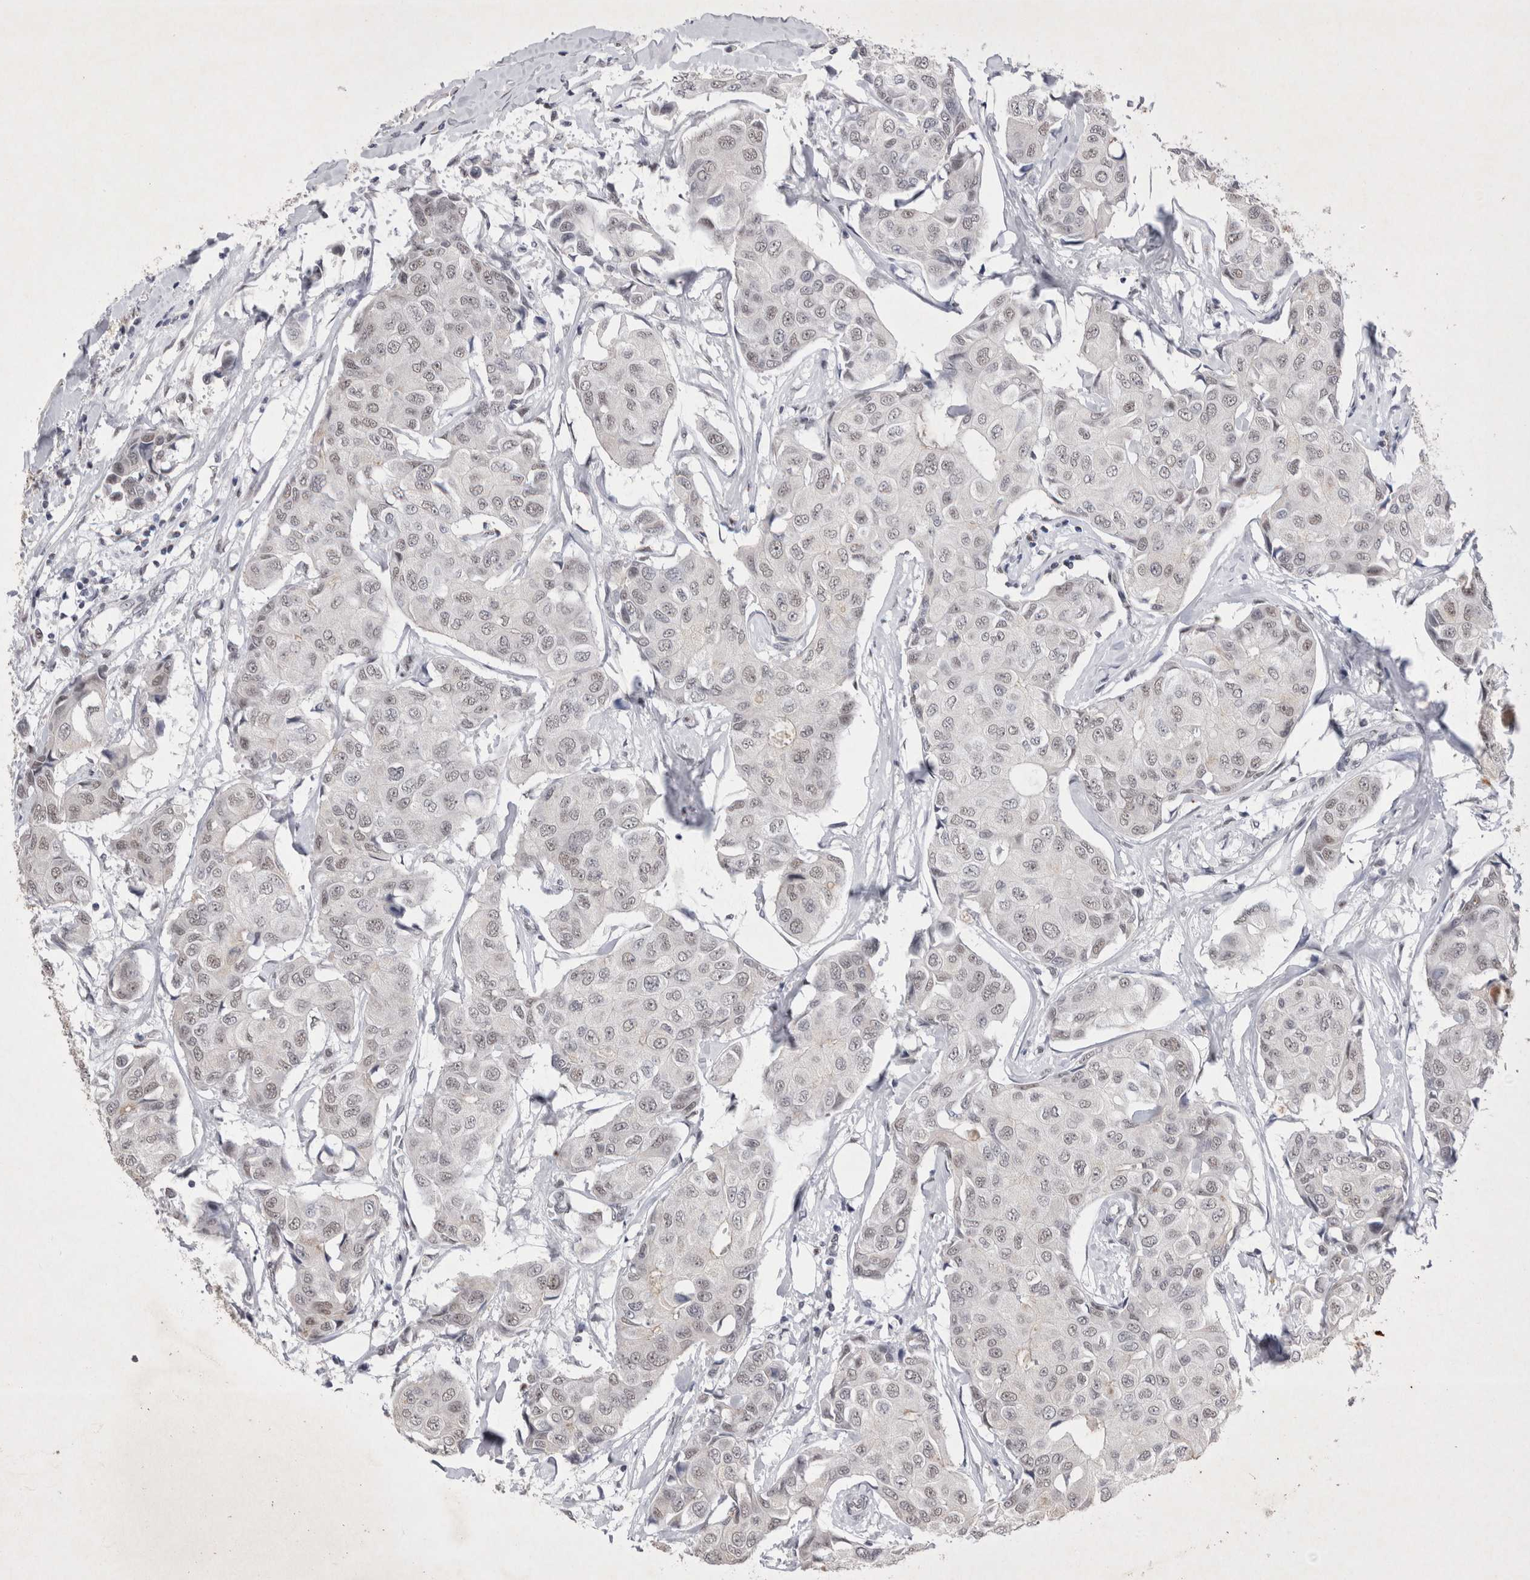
{"staining": {"intensity": "weak", "quantity": "25%-75%", "location": "nuclear"}, "tissue": "breast cancer", "cell_type": "Tumor cells", "image_type": "cancer", "snomed": [{"axis": "morphology", "description": "Duct carcinoma"}, {"axis": "topography", "description": "Breast"}], "caption": "Protein positivity by immunohistochemistry (IHC) reveals weak nuclear positivity in approximately 25%-75% of tumor cells in breast cancer.", "gene": "RBM6", "patient": {"sex": "female", "age": 80}}